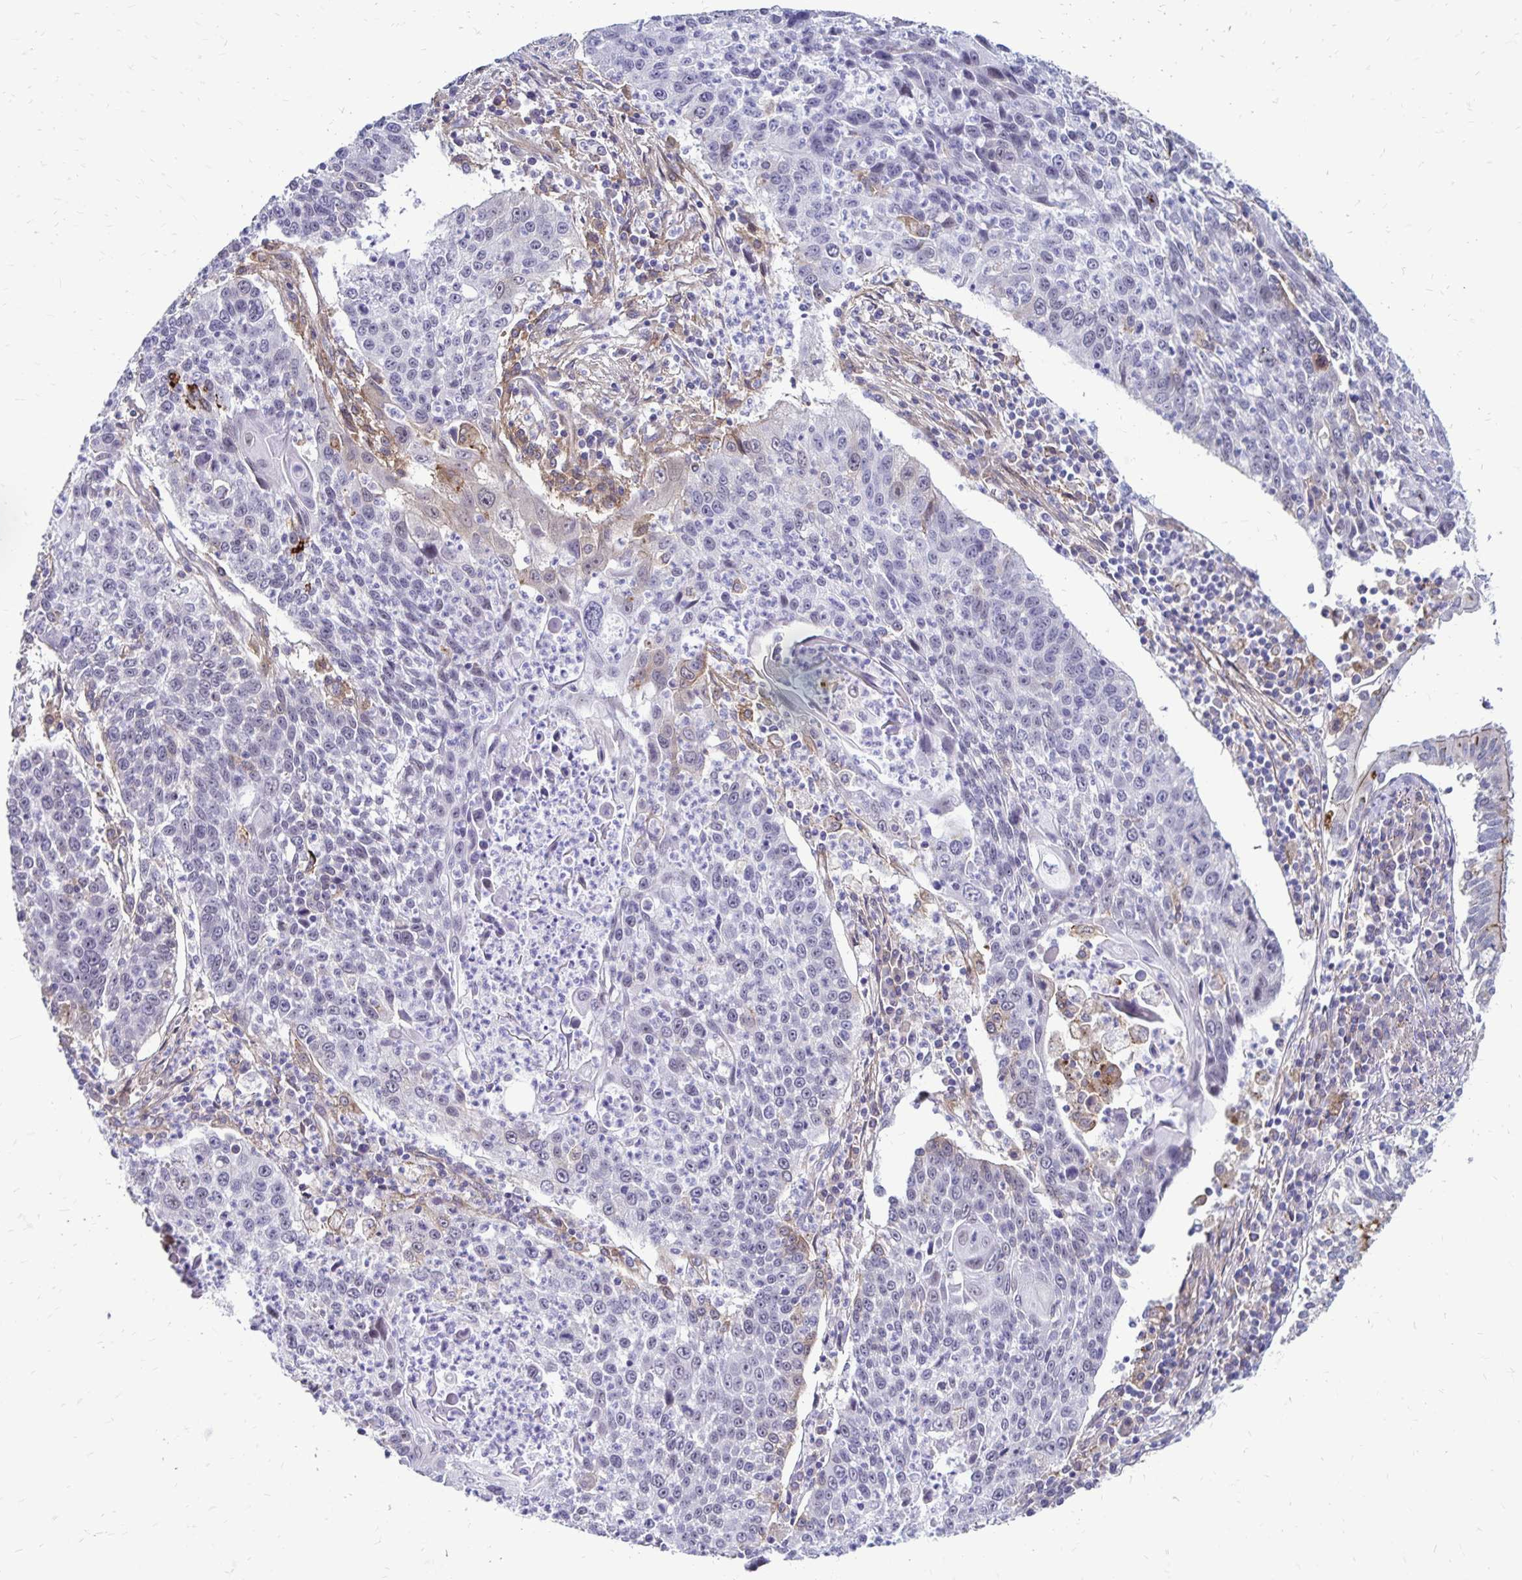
{"staining": {"intensity": "negative", "quantity": "none", "location": "none"}, "tissue": "lung cancer", "cell_type": "Tumor cells", "image_type": "cancer", "snomed": [{"axis": "morphology", "description": "Squamous cell carcinoma, NOS"}, {"axis": "morphology", "description": "Squamous cell carcinoma, metastatic, NOS"}, {"axis": "topography", "description": "Lung"}, {"axis": "topography", "description": "Pleura, NOS"}], "caption": "Squamous cell carcinoma (lung) was stained to show a protein in brown. There is no significant staining in tumor cells.", "gene": "TNS3", "patient": {"sex": "male", "age": 72}}